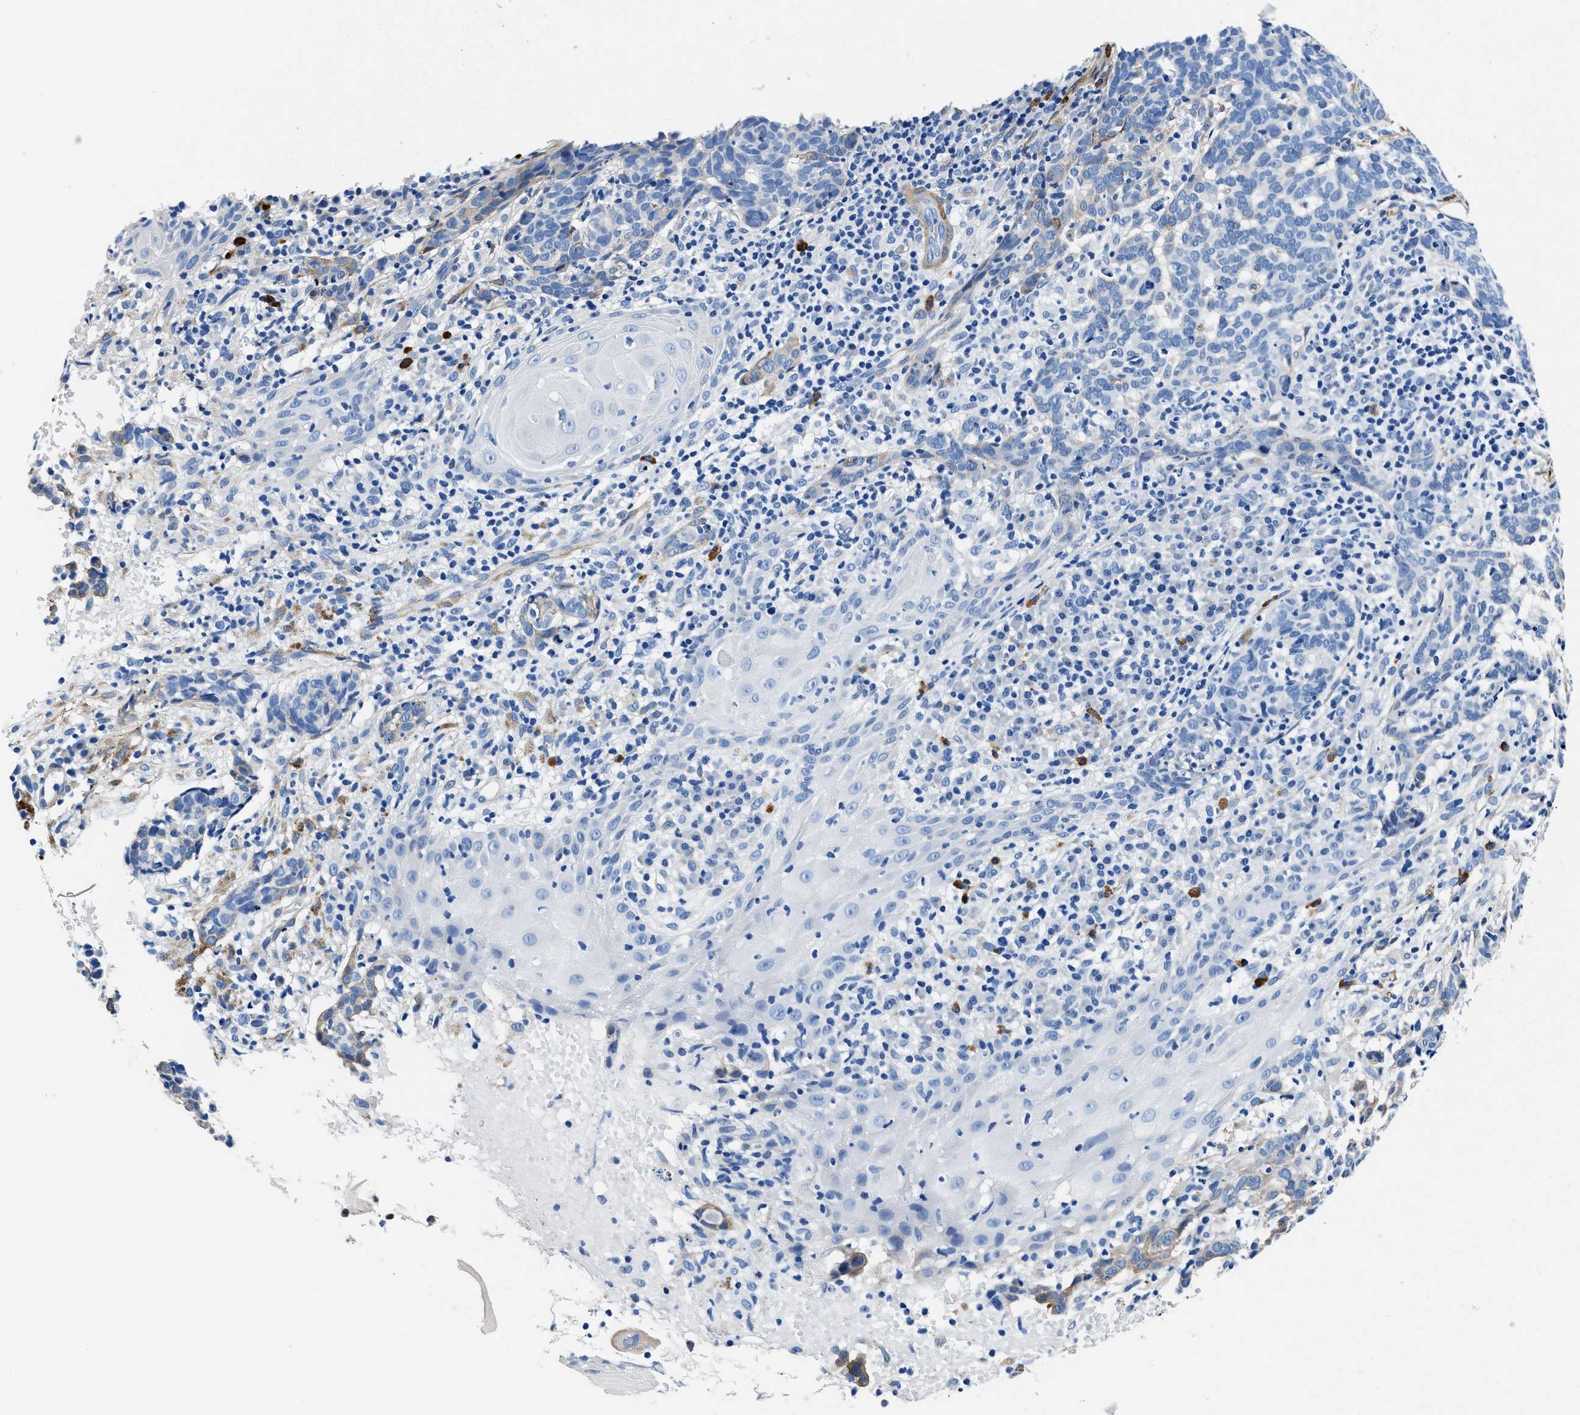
{"staining": {"intensity": "negative", "quantity": "none", "location": "none"}, "tissue": "skin cancer", "cell_type": "Tumor cells", "image_type": "cancer", "snomed": [{"axis": "morphology", "description": "Basal cell carcinoma"}, {"axis": "topography", "description": "Skin"}], "caption": "Tumor cells show no significant positivity in skin cancer (basal cell carcinoma).", "gene": "TEX261", "patient": {"sex": "male", "age": 85}}